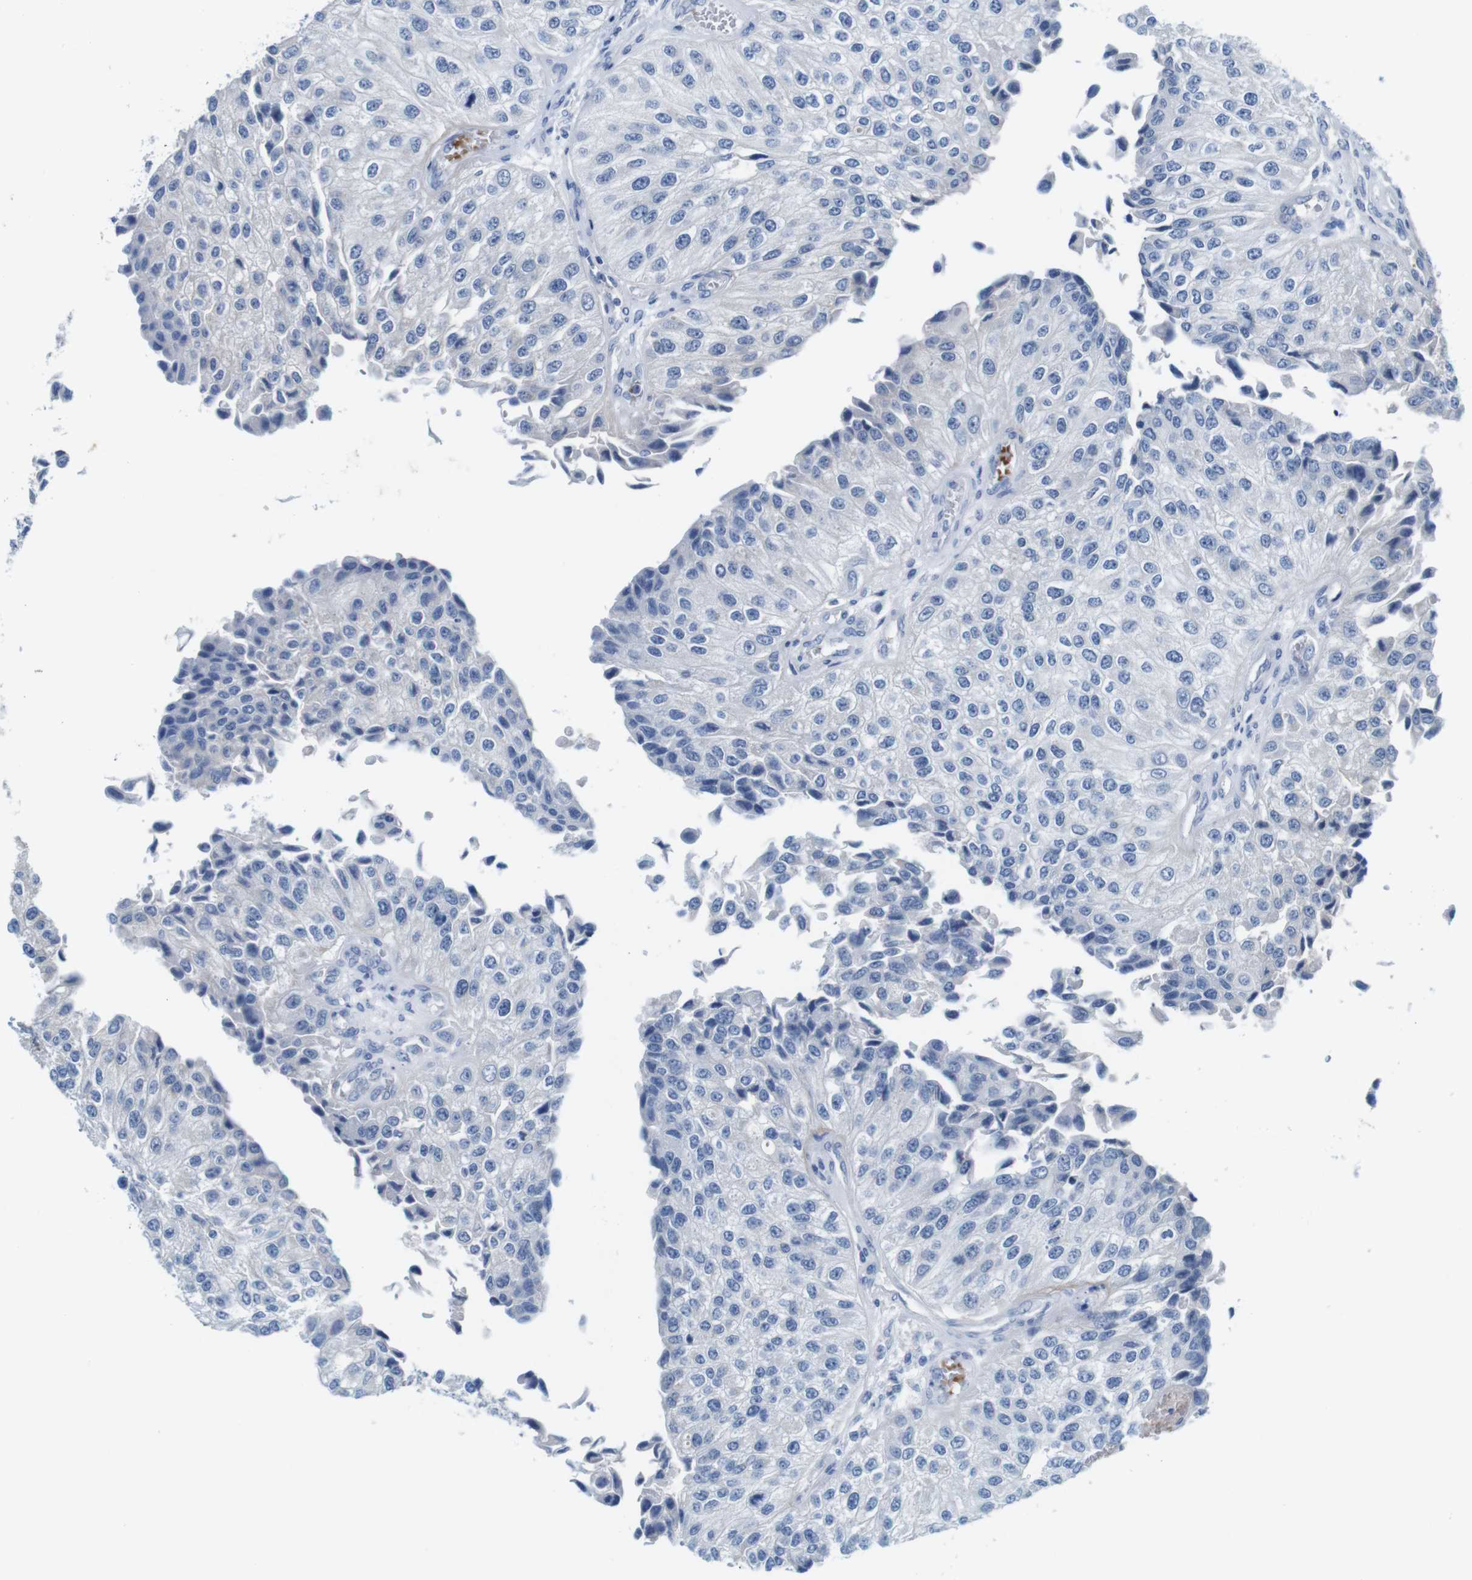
{"staining": {"intensity": "negative", "quantity": "none", "location": "none"}, "tissue": "urothelial cancer", "cell_type": "Tumor cells", "image_type": "cancer", "snomed": [{"axis": "morphology", "description": "Urothelial carcinoma, High grade"}, {"axis": "topography", "description": "Kidney"}, {"axis": "topography", "description": "Urinary bladder"}], "caption": "An immunohistochemistry photomicrograph of urothelial cancer is shown. There is no staining in tumor cells of urothelial cancer. The staining was performed using DAB (3,3'-diaminobenzidine) to visualize the protein expression in brown, while the nuclei were stained in blue with hematoxylin (Magnification: 20x).", "gene": "IGSF8", "patient": {"sex": "male", "age": 77}}